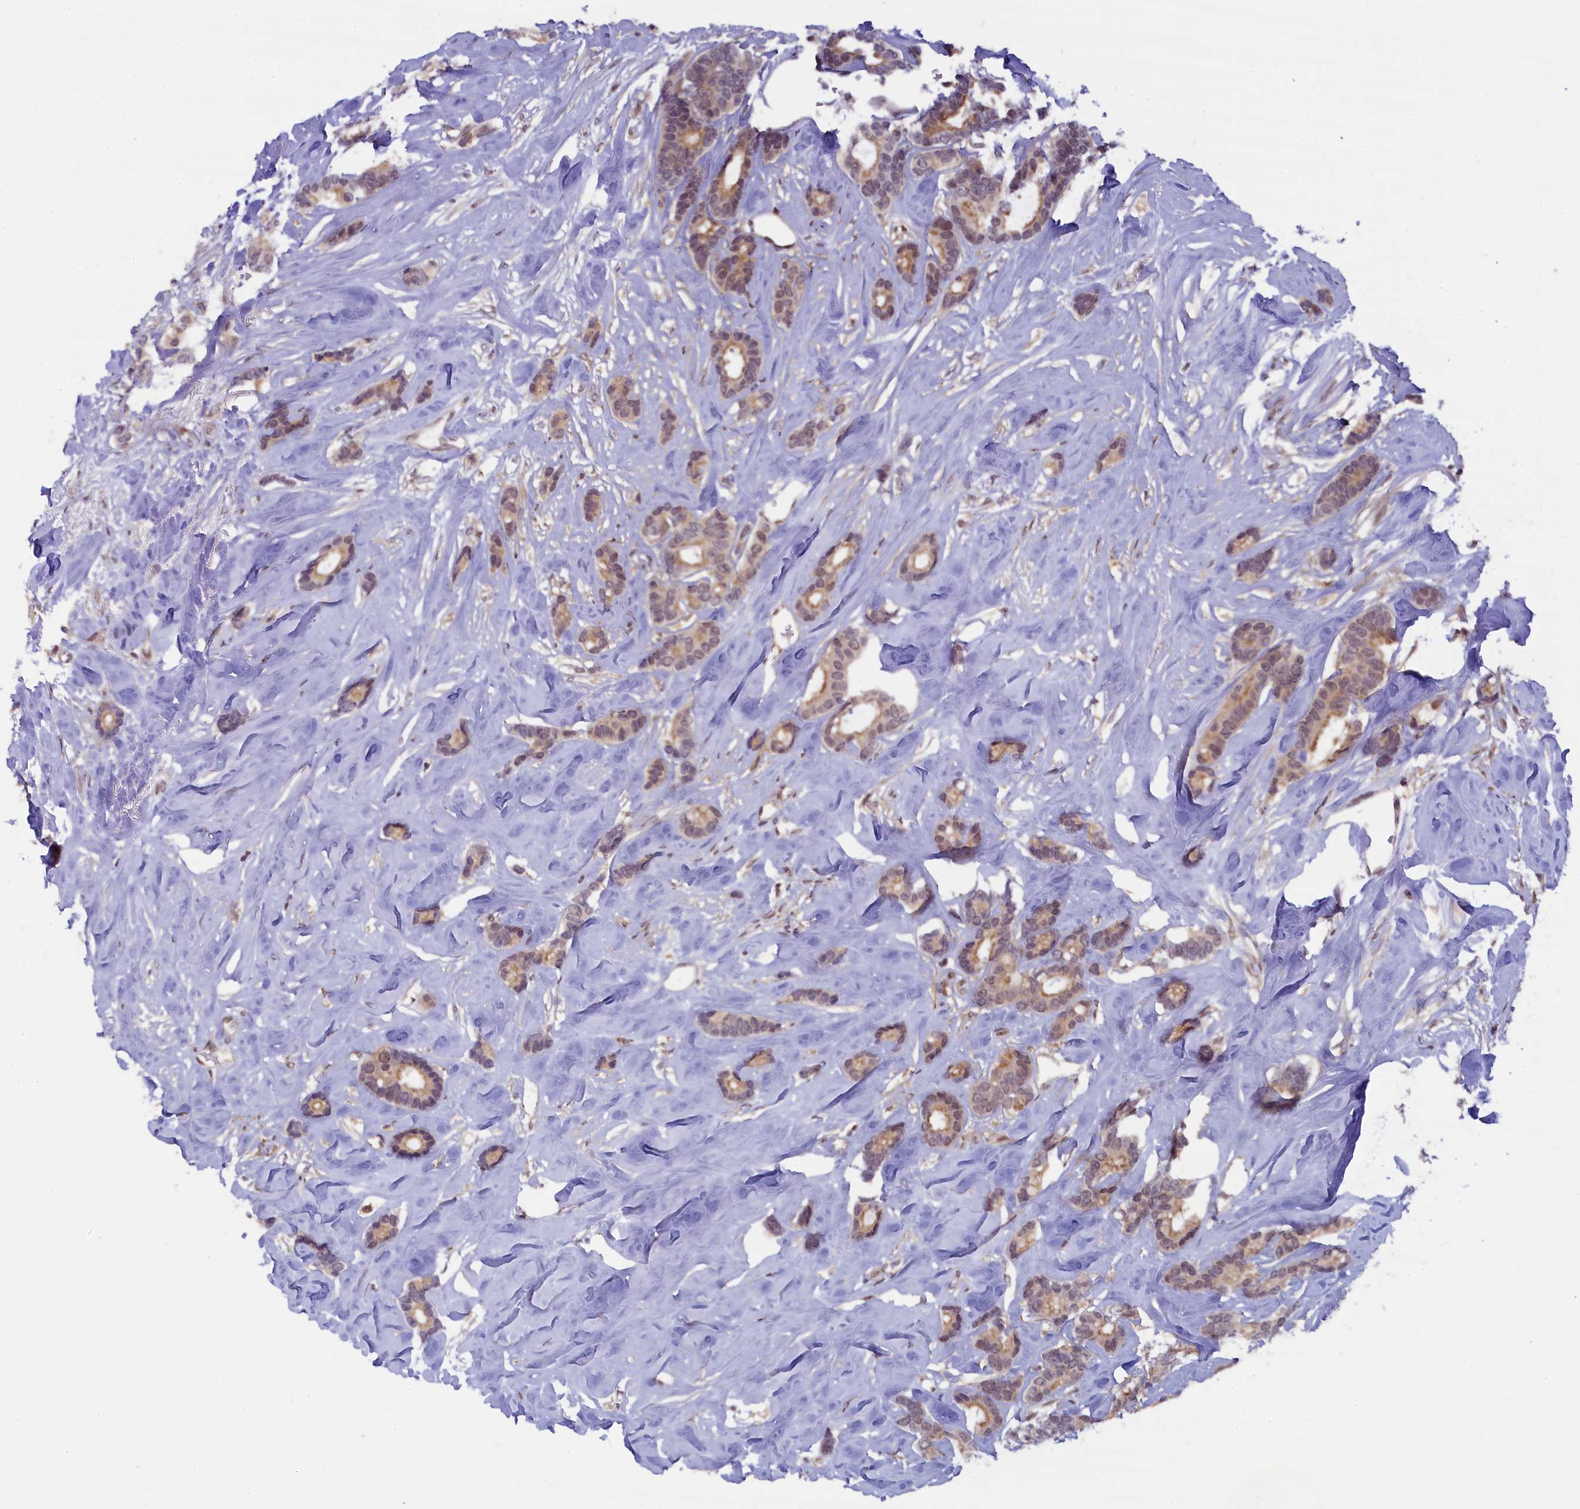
{"staining": {"intensity": "moderate", "quantity": "25%-75%", "location": "cytoplasmic/membranous,nuclear"}, "tissue": "breast cancer", "cell_type": "Tumor cells", "image_type": "cancer", "snomed": [{"axis": "morphology", "description": "Duct carcinoma"}, {"axis": "topography", "description": "Breast"}], "caption": "Approximately 25%-75% of tumor cells in breast infiltrating ductal carcinoma show moderate cytoplasmic/membranous and nuclear protein expression as visualized by brown immunohistochemical staining.", "gene": "FCHO1", "patient": {"sex": "female", "age": 87}}